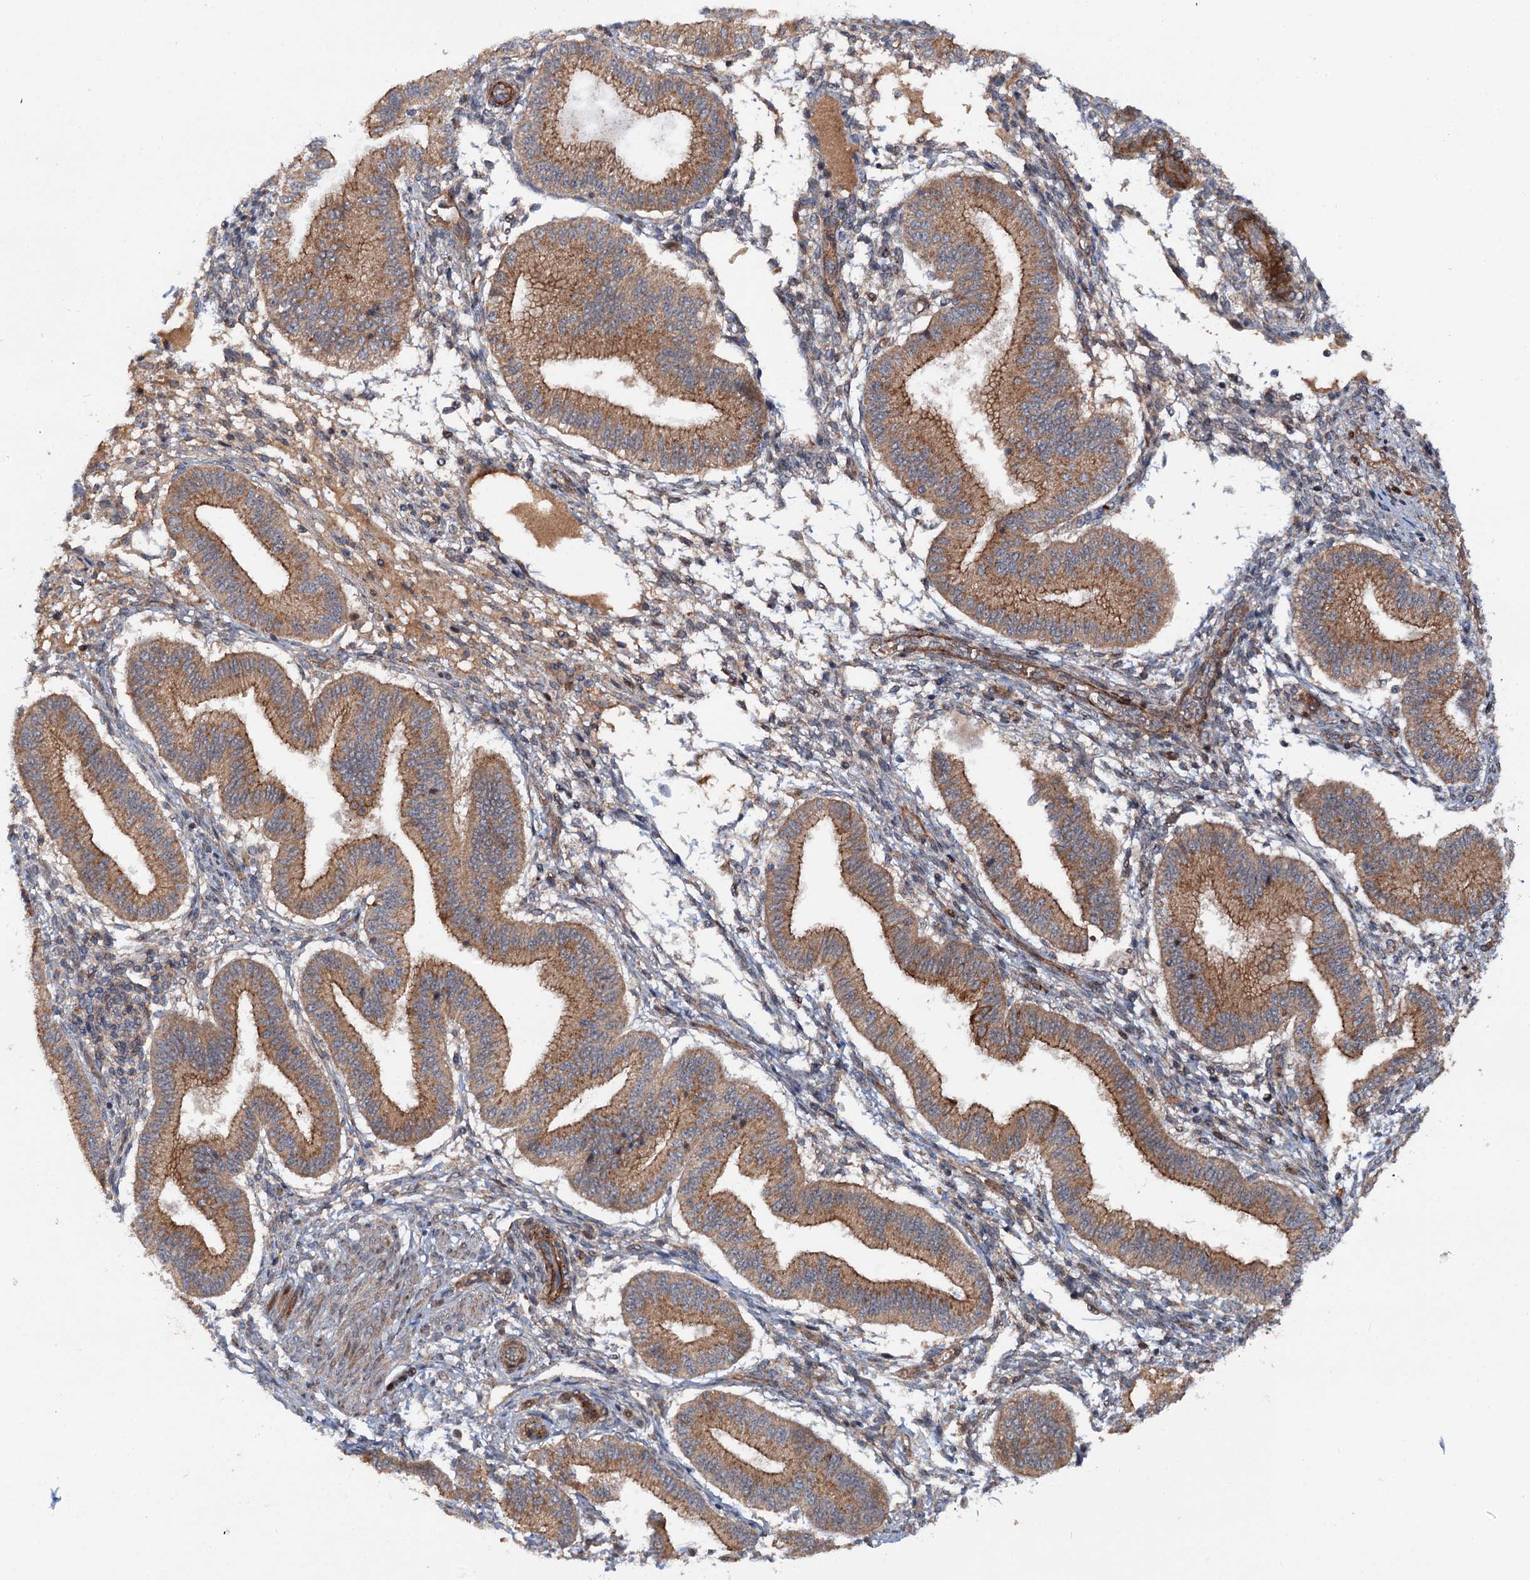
{"staining": {"intensity": "moderate", "quantity": "<25%", "location": "cytoplasmic/membranous"}, "tissue": "endometrium", "cell_type": "Cells in endometrial stroma", "image_type": "normal", "snomed": [{"axis": "morphology", "description": "Normal tissue, NOS"}, {"axis": "topography", "description": "Endometrium"}], "caption": "An immunohistochemistry image of normal tissue is shown. Protein staining in brown labels moderate cytoplasmic/membranous positivity in endometrium within cells in endometrial stroma. The protein is stained brown, and the nuclei are stained in blue (DAB (3,3'-diaminobenzidine) IHC with brightfield microscopy, high magnification).", "gene": "ADGRG4", "patient": {"sex": "female", "age": 39}}